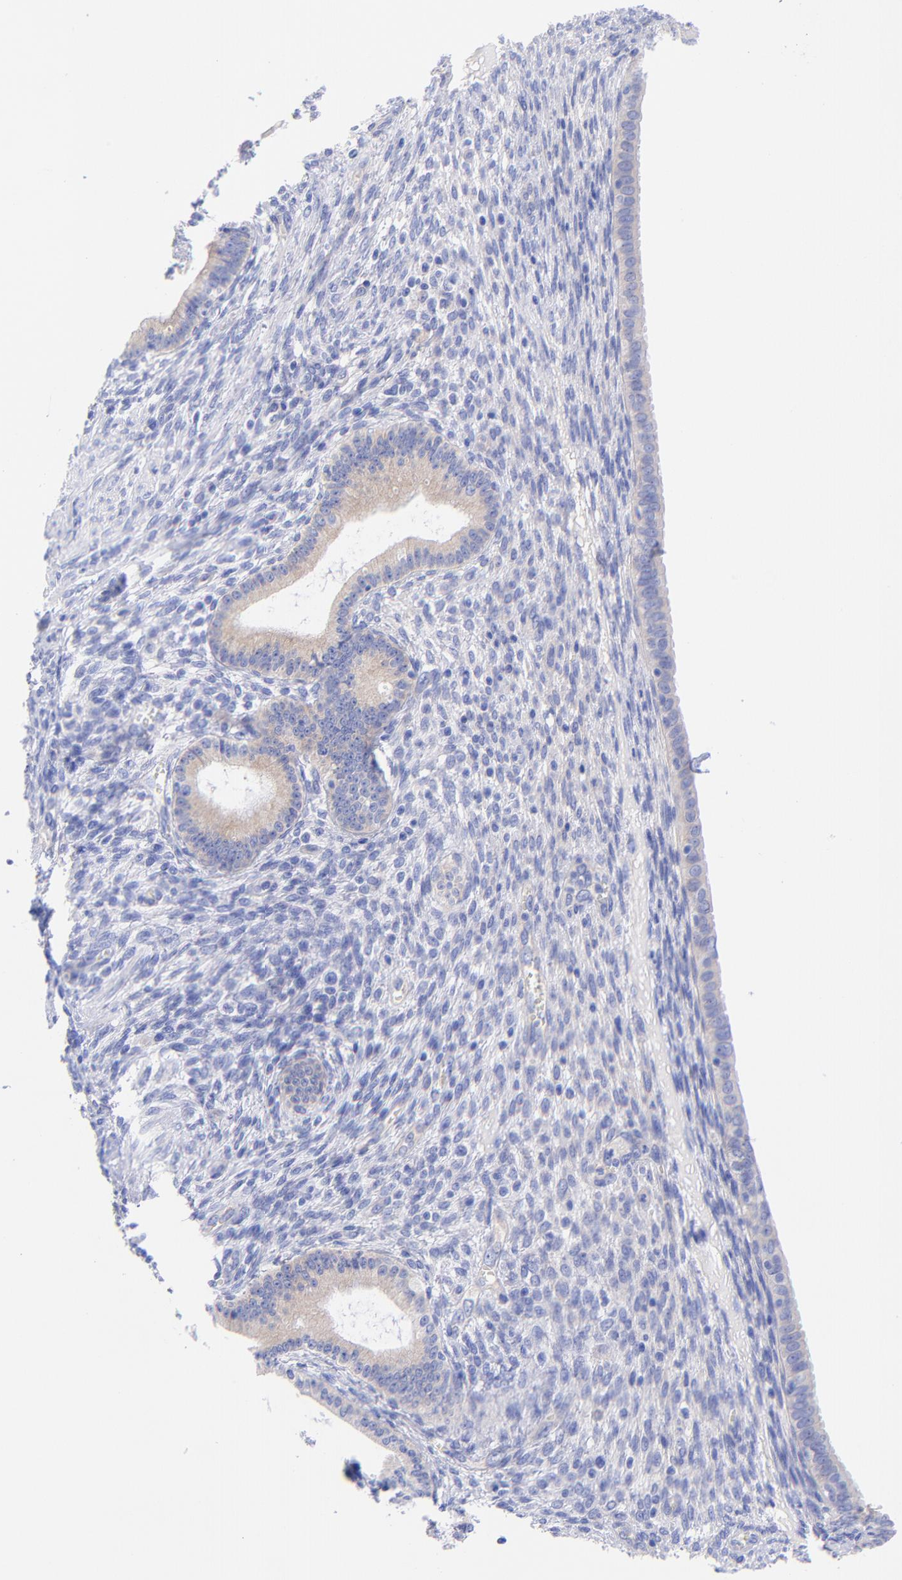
{"staining": {"intensity": "negative", "quantity": "none", "location": "none"}, "tissue": "endometrium", "cell_type": "Cells in endometrial stroma", "image_type": "normal", "snomed": [{"axis": "morphology", "description": "Normal tissue, NOS"}, {"axis": "topography", "description": "Endometrium"}], "caption": "IHC photomicrograph of benign endometrium: human endometrium stained with DAB (3,3'-diaminobenzidine) demonstrates no significant protein positivity in cells in endometrial stroma. (DAB immunohistochemistry (IHC), high magnification).", "gene": "GPHN", "patient": {"sex": "female", "age": 72}}